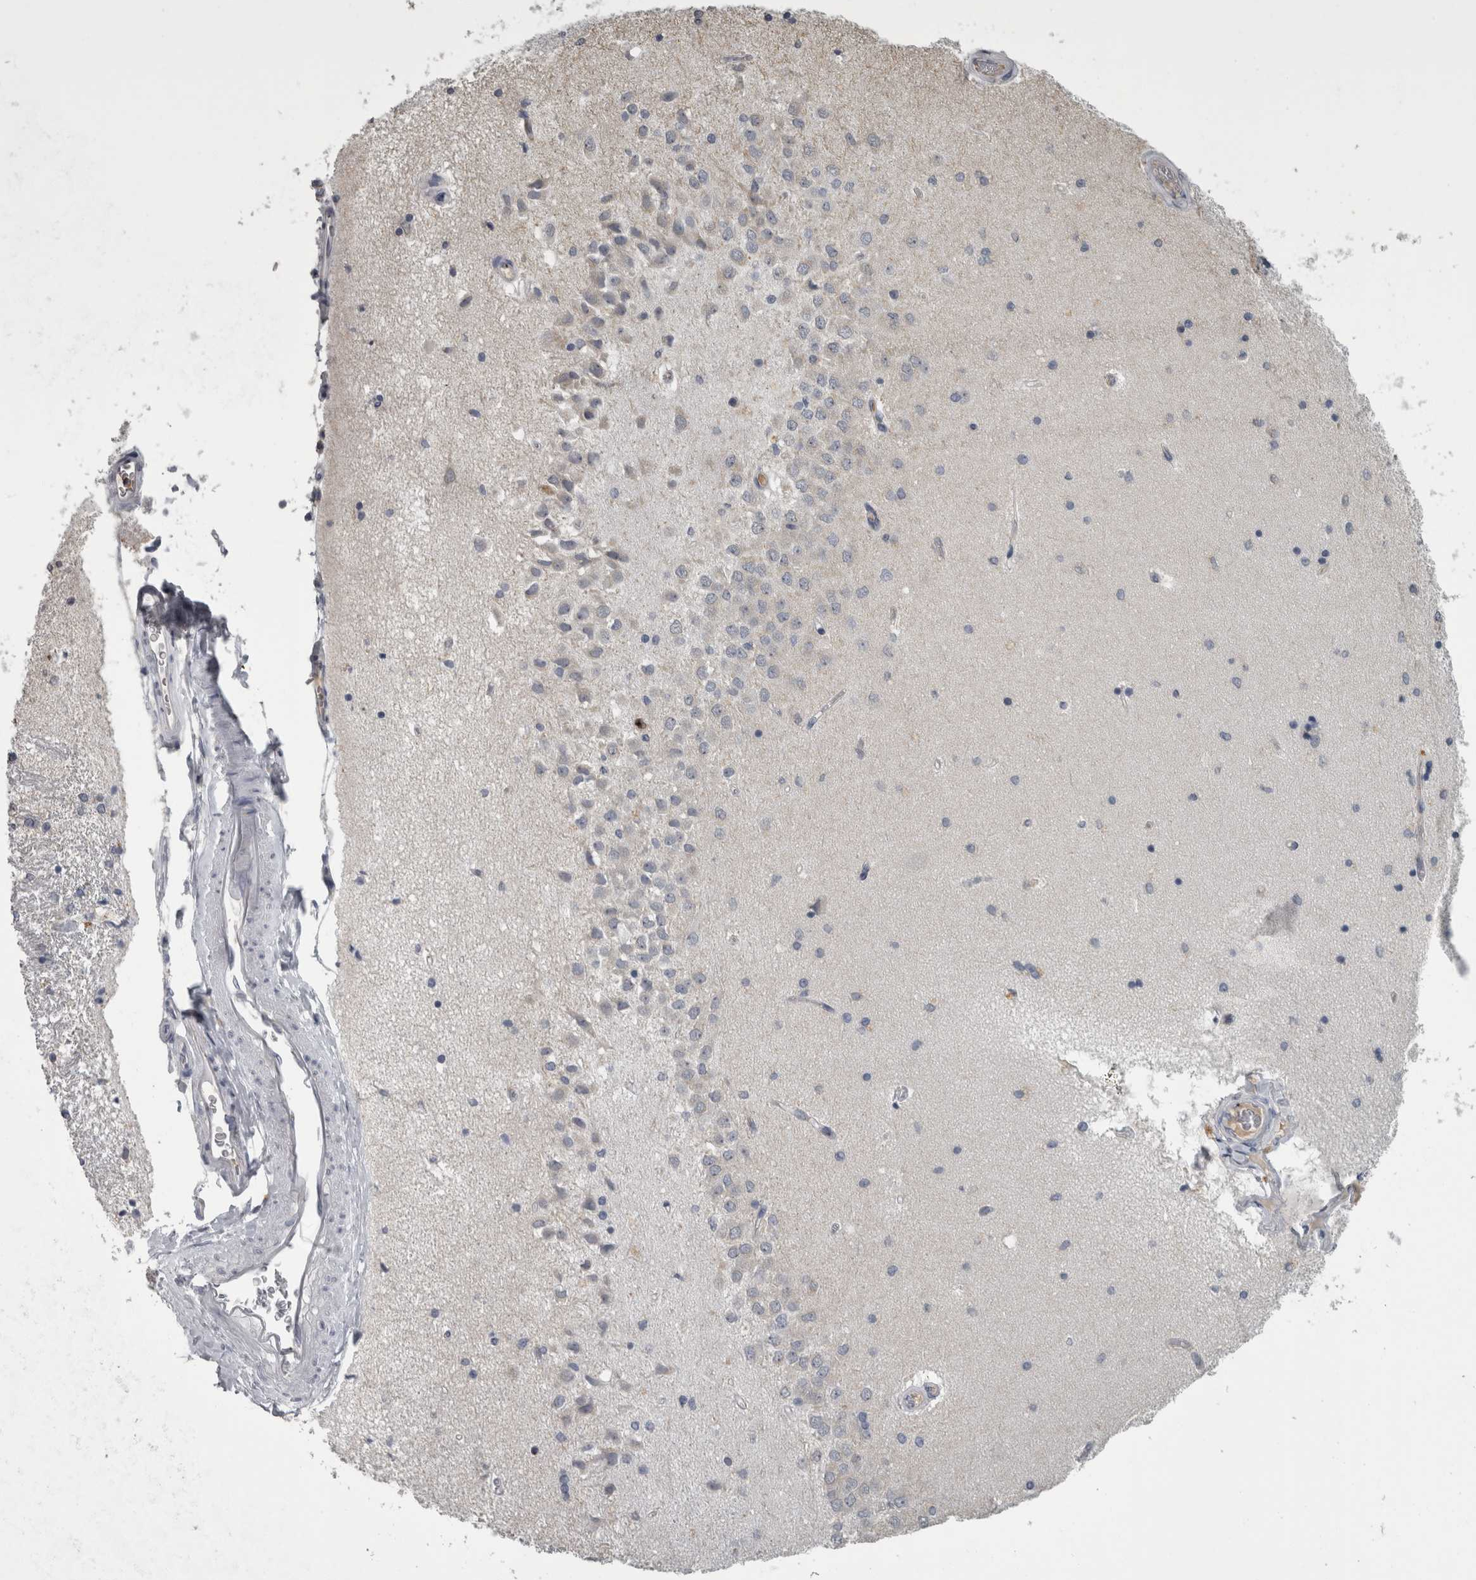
{"staining": {"intensity": "negative", "quantity": "none", "location": "none"}, "tissue": "hippocampus", "cell_type": "Glial cells", "image_type": "normal", "snomed": [{"axis": "morphology", "description": "Normal tissue, NOS"}, {"axis": "topography", "description": "Hippocampus"}], "caption": "The photomicrograph displays no staining of glial cells in normal hippocampus. (DAB (3,3'-diaminobenzidine) immunohistochemistry visualized using brightfield microscopy, high magnification).", "gene": "NAAA", "patient": {"sex": "female", "age": 54}}